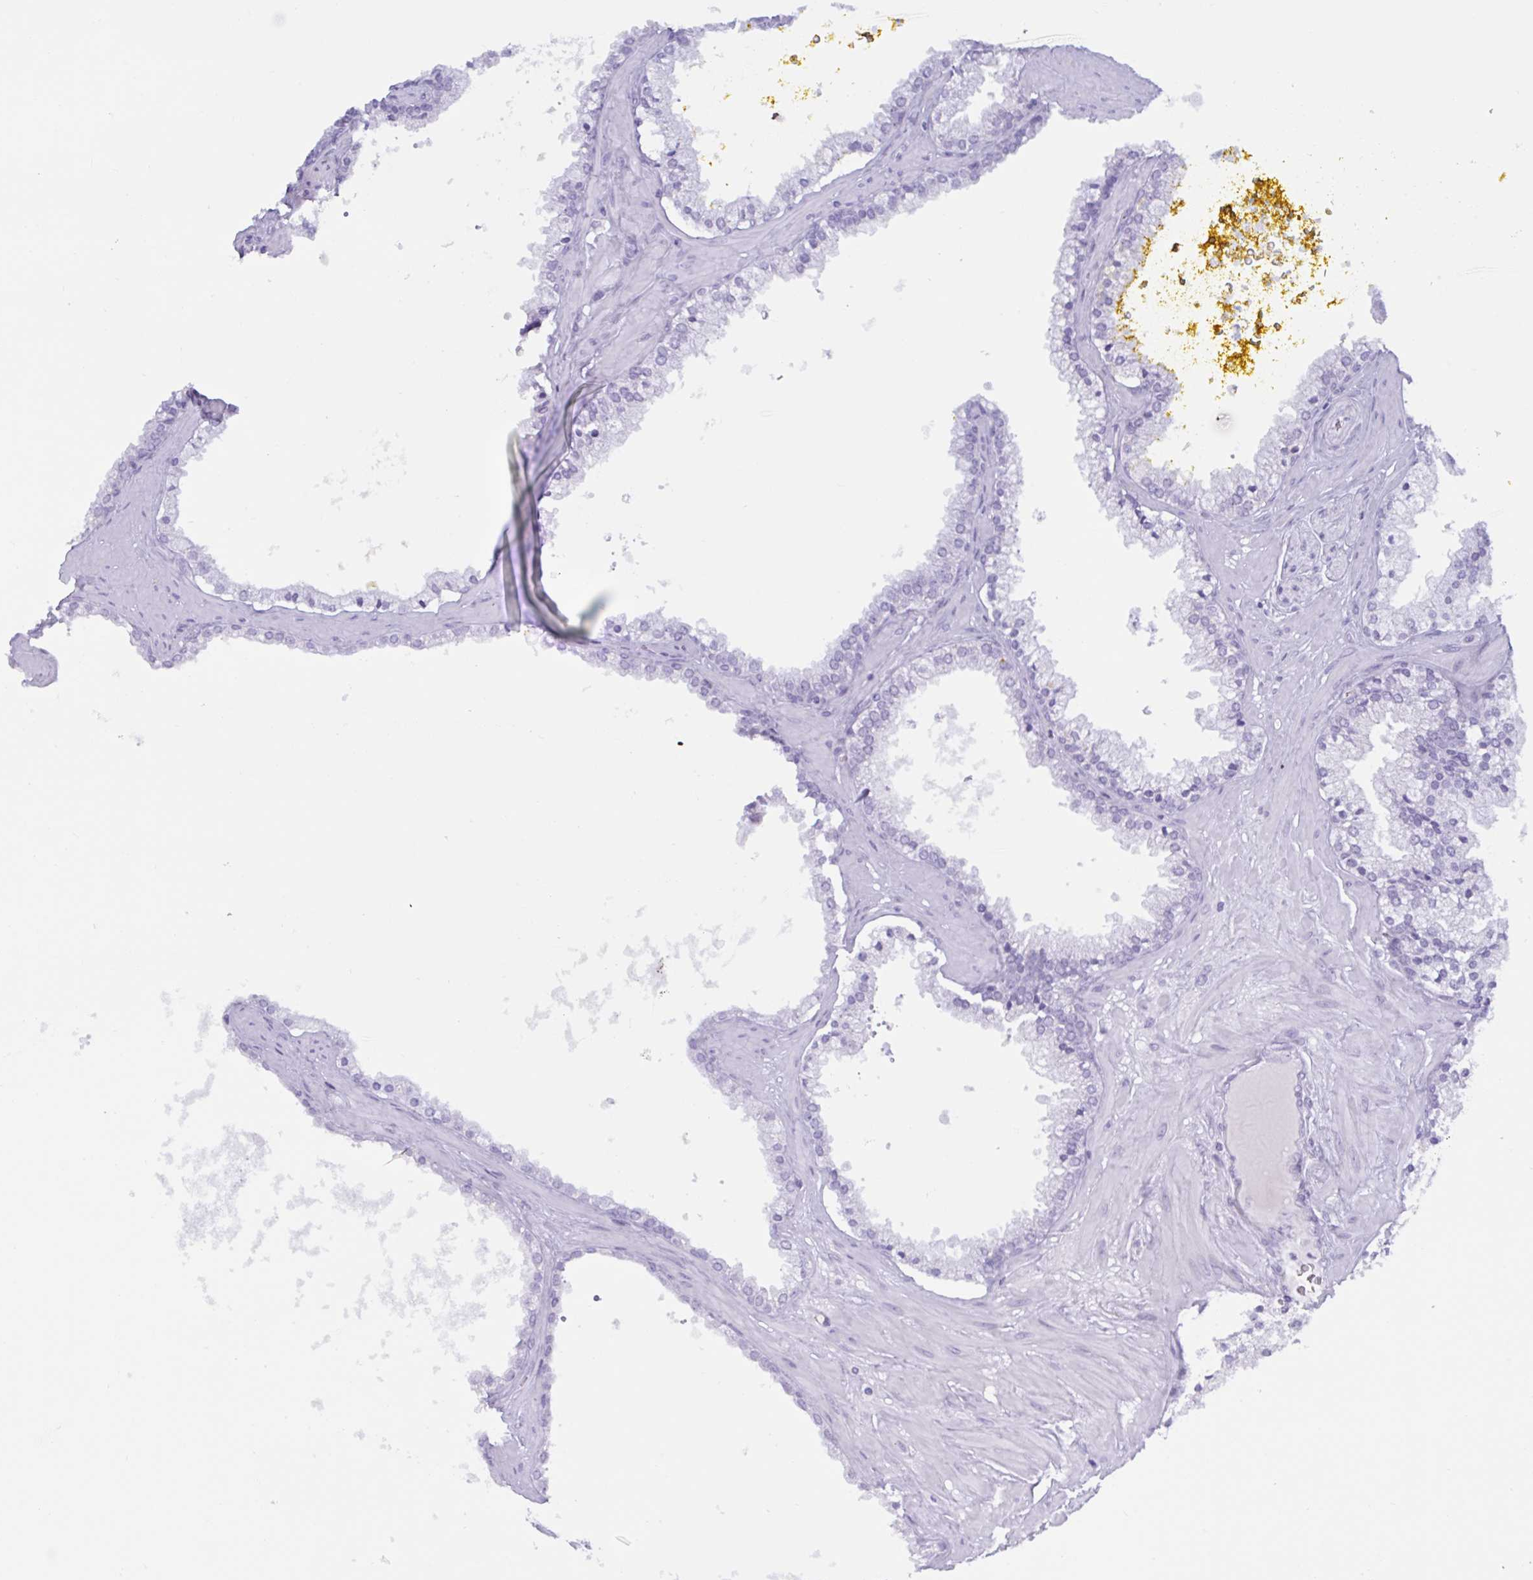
{"staining": {"intensity": "negative", "quantity": "none", "location": "none"}, "tissue": "prostate cancer", "cell_type": "Tumor cells", "image_type": "cancer", "snomed": [{"axis": "morphology", "description": "Adenocarcinoma, High grade"}, {"axis": "topography", "description": "Prostate"}], "caption": "Immunohistochemistry (IHC) micrograph of human adenocarcinoma (high-grade) (prostate) stained for a protein (brown), which reveals no staining in tumor cells. Nuclei are stained in blue.", "gene": "MRGPRG", "patient": {"sex": "male", "age": 66}}